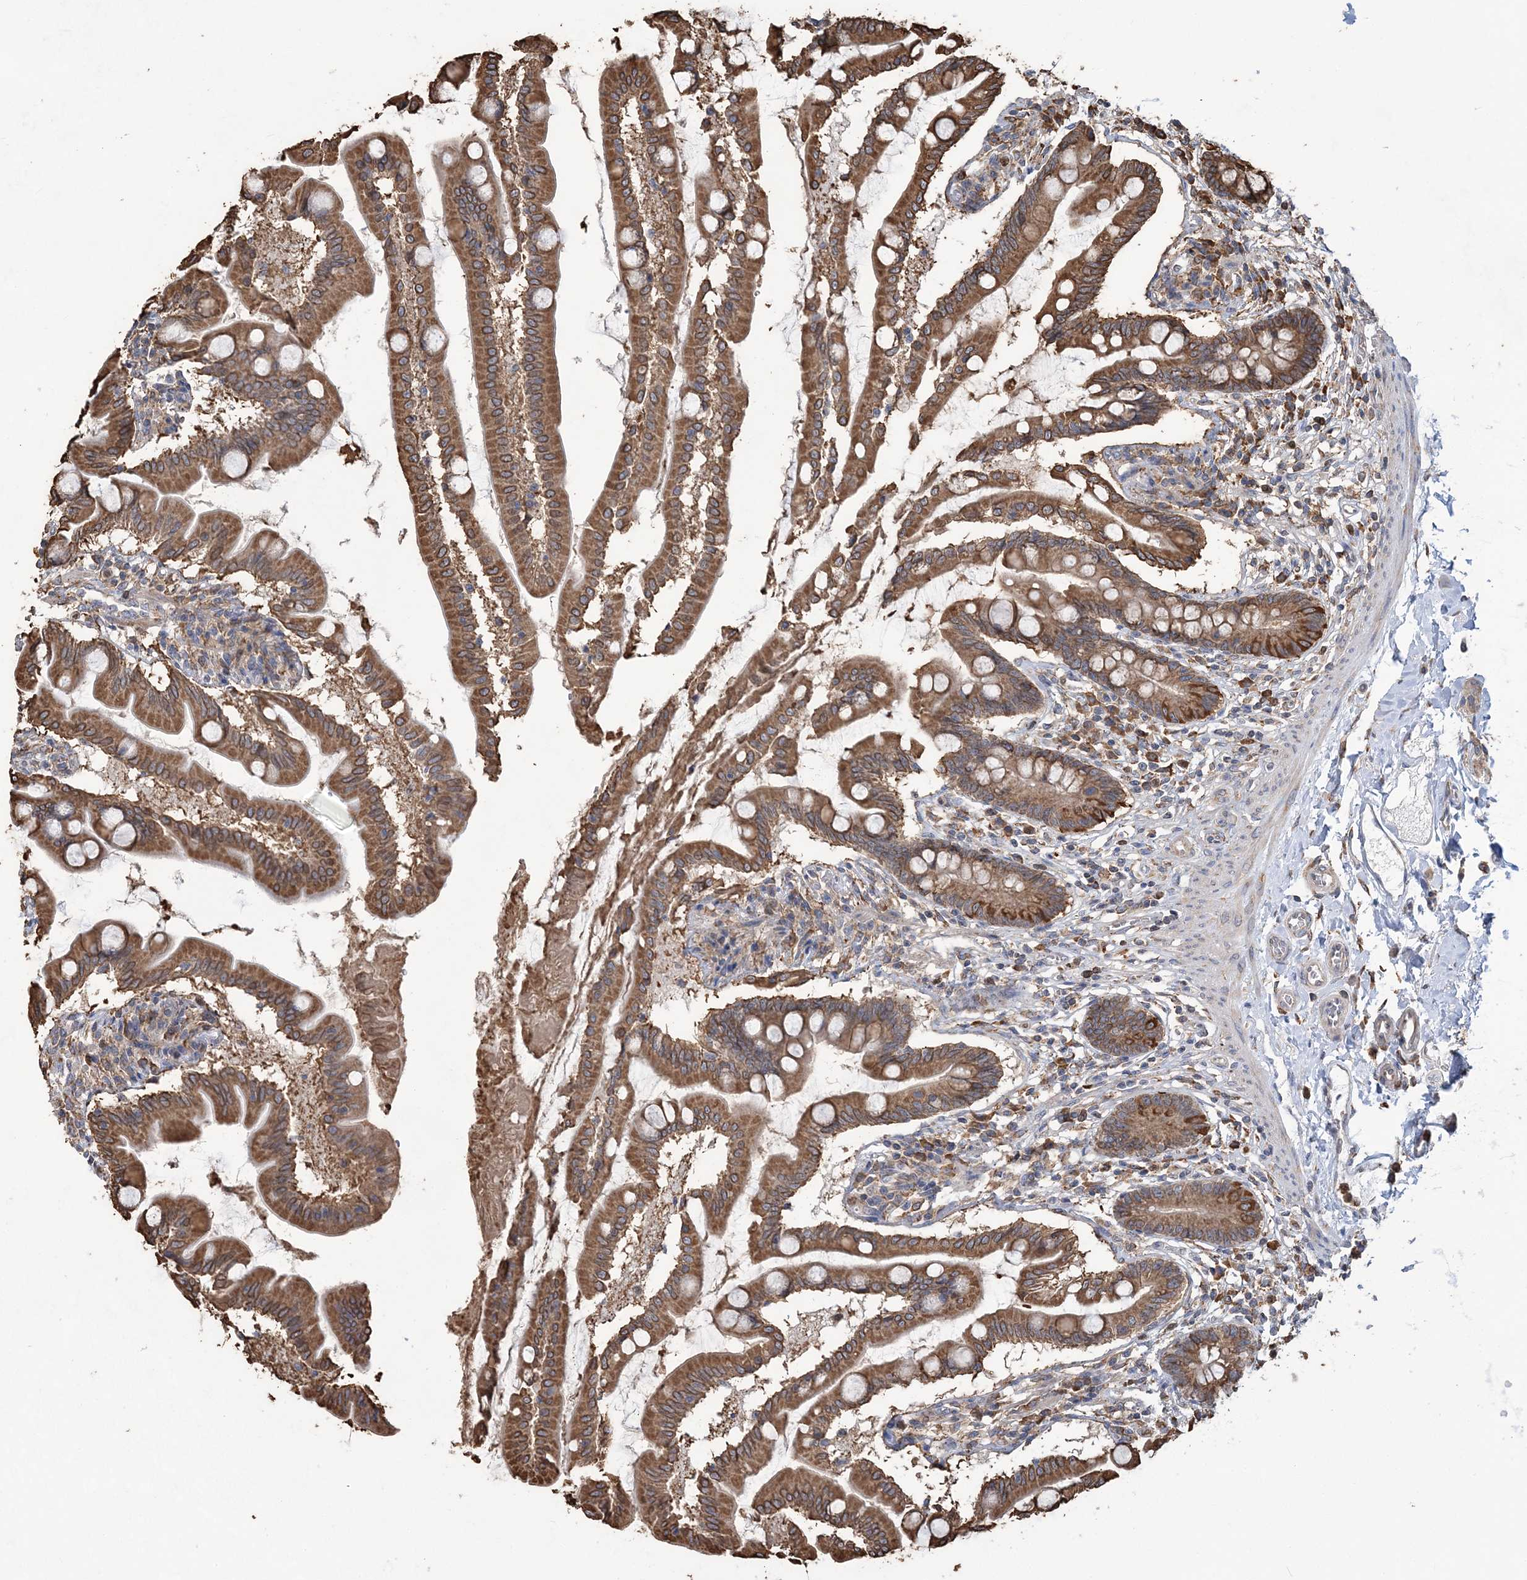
{"staining": {"intensity": "strong", "quantity": ">75%", "location": "cytoplasmic/membranous"}, "tissue": "small intestine", "cell_type": "Glandular cells", "image_type": "normal", "snomed": [{"axis": "morphology", "description": "Normal tissue, NOS"}, {"axis": "topography", "description": "Small intestine"}], "caption": "Glandular cells demonstrate high levels of strong cytoplasmic/membranous positivity in about >75% of cells in benign small intestine. (DAB IHC, brown staining for protein, blue staining for nuclei).", "gene": "WDR12", "patient": {"sex": "female", "age": 56}}